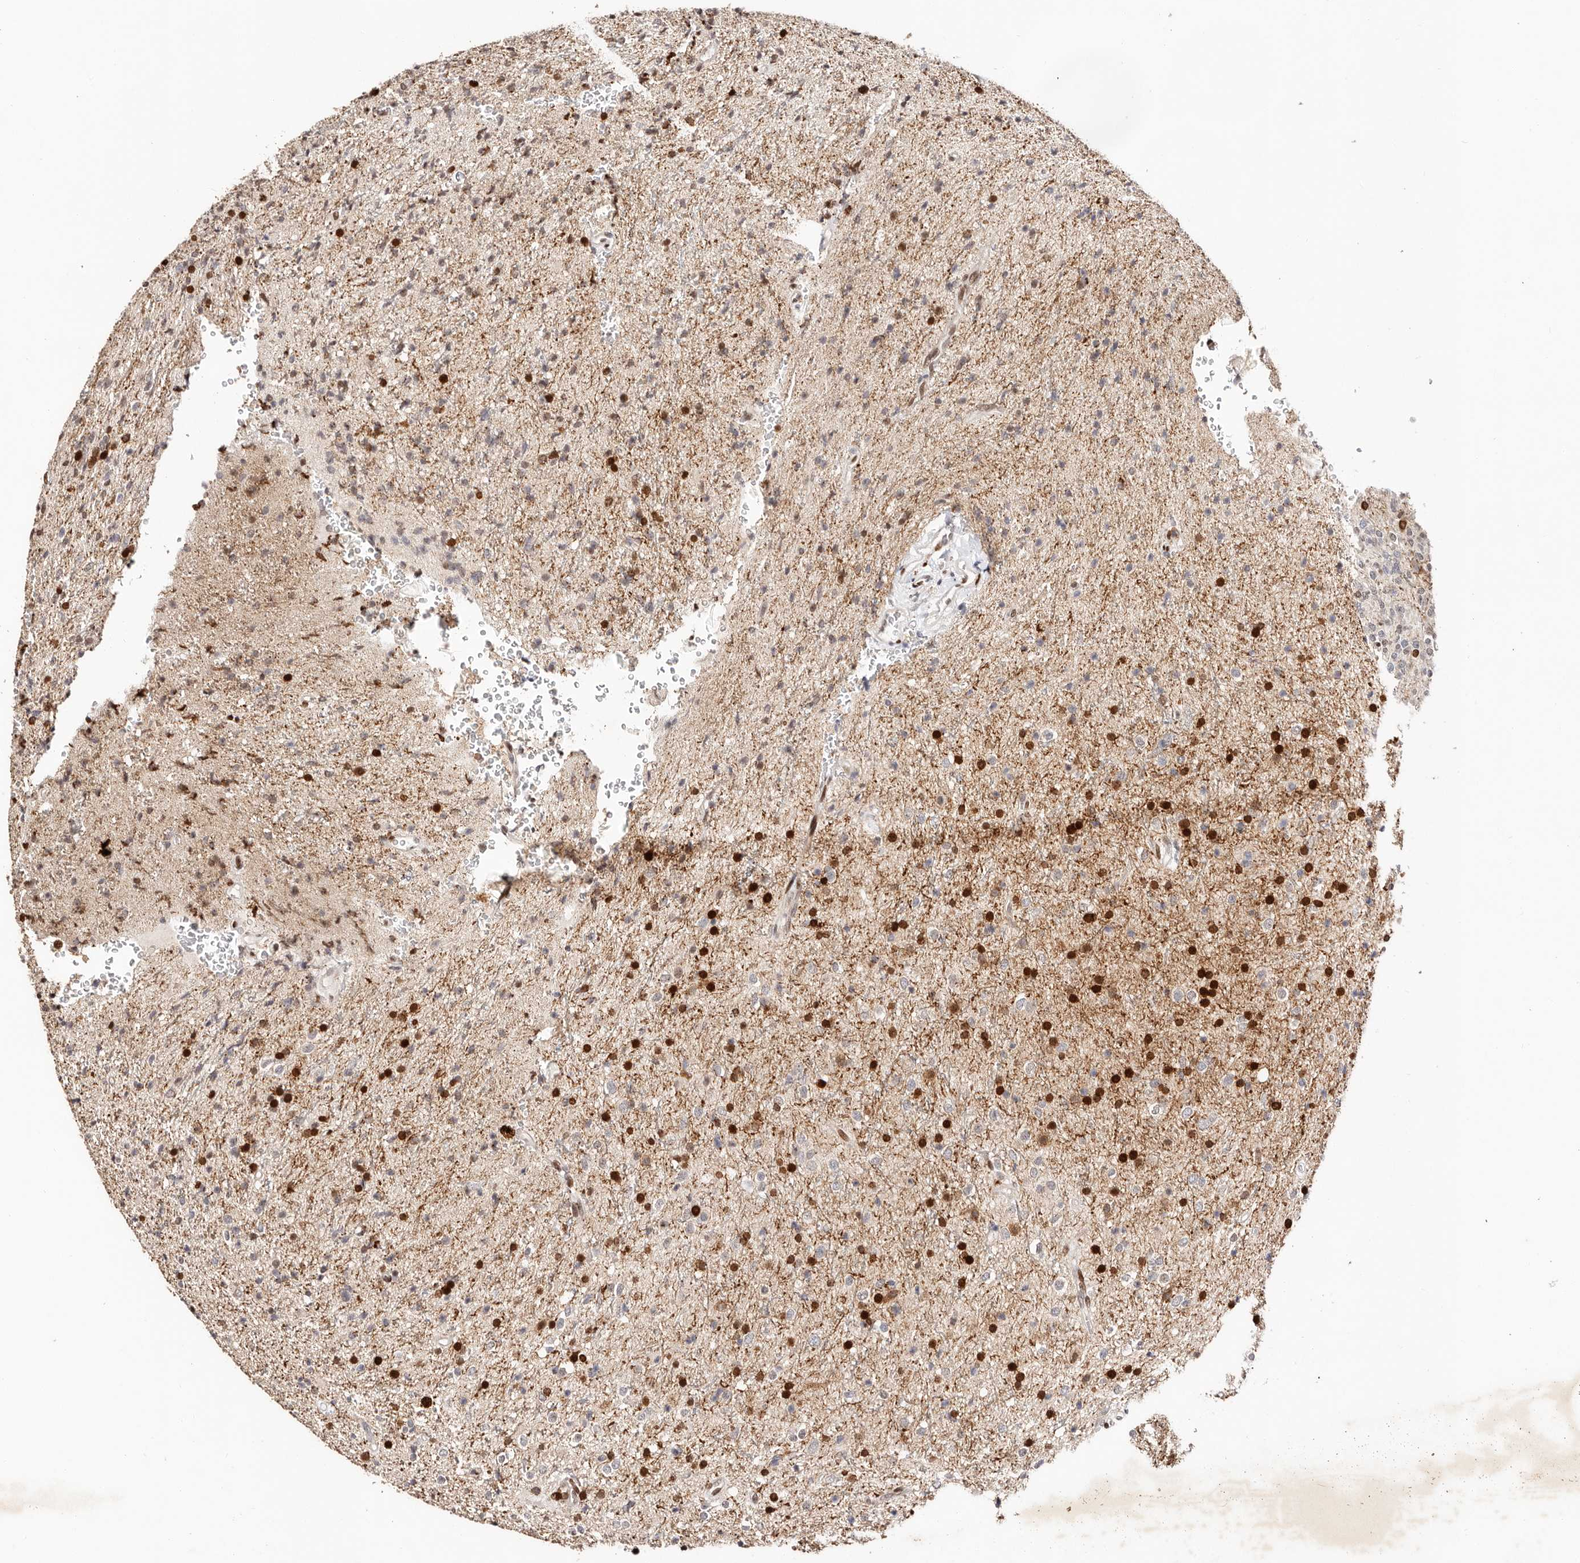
{"staining": {"intensity": "strong", "quantity": "25%-75%", "location": "nuclear"}, "tissue": "glioma", "cell_type": "Tumor cells", "image_type": "cancer", "snomed": [{"axis": "morphology", "description": "Glioma, malignant, High grade"}, {"axis": "topography", "description": "Brain"}], "caption": "Immunohistochemical staining of glioma exhibits strong nuclear protein expression in about 25%-75% of tumor cells. (brown staining indicates protein expression, while blue staining denotes nuclei).", "gene": "IQGAP3", "patient": {"sex": "male", "age": 34}}